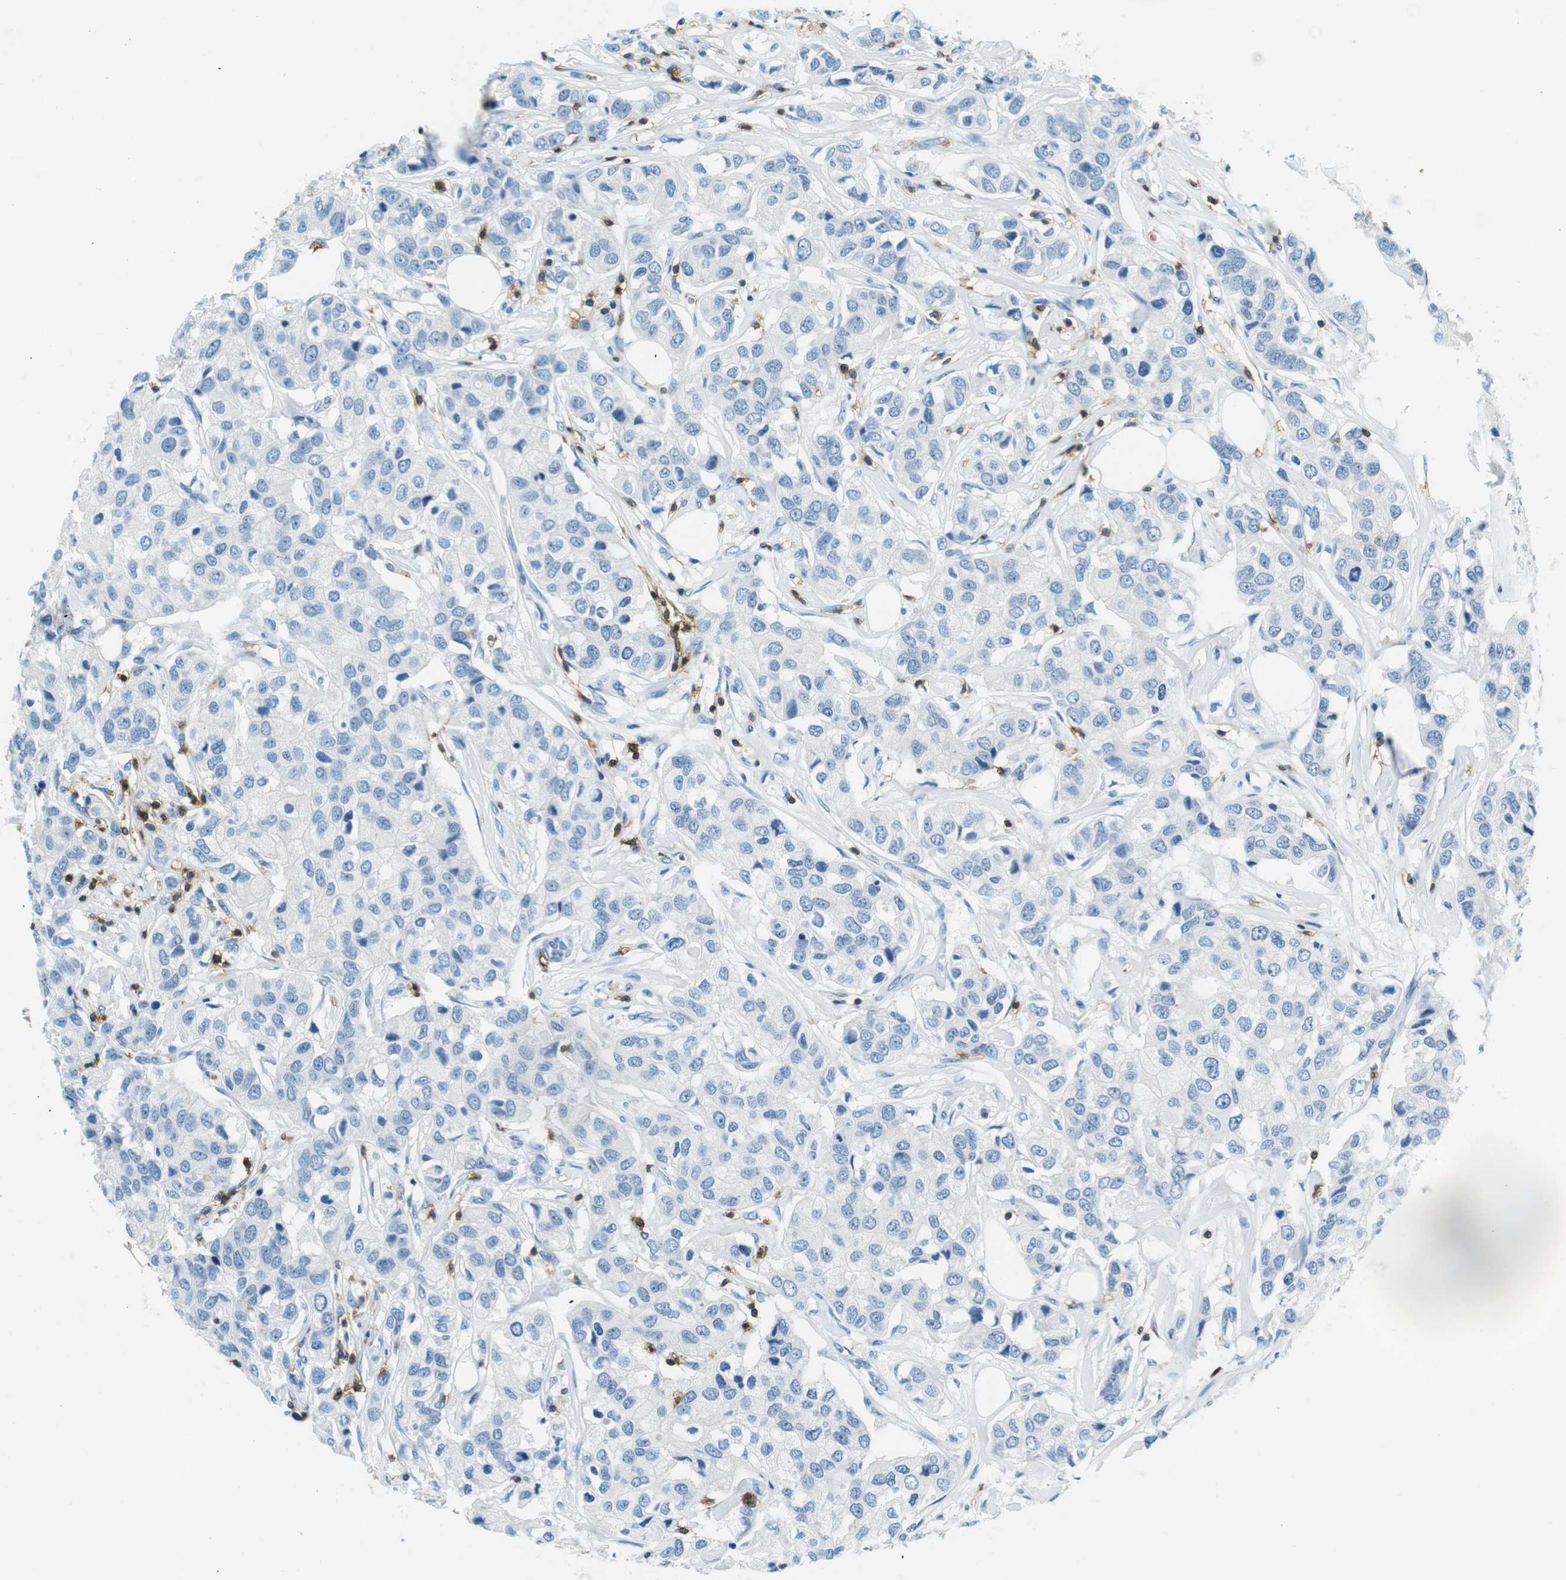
{"staining": {"intensity": "negative", "quantity": "none", "location": "none"}, "tissue": "breast cancer", "cell_type": "Tumor cells", "image_type": "cancer", "snomed": [{"axis": "morphology", "description": "Duct carcinoma"}, {"axis": "topography", "description": "Breast"}], "caption": "High power microscopy image of an immunohistochemistry (IHC) micrograph of invasive ductal carcinoma (breast), revealing no significant staining in tumor cells. Brightfield microscopy of immunohistochemistry stained with DAB (brown) and hematoxylin (blue), captured at high magnification.", "gene": "LAT", "patient": {"sex": "female", "age": 80}}